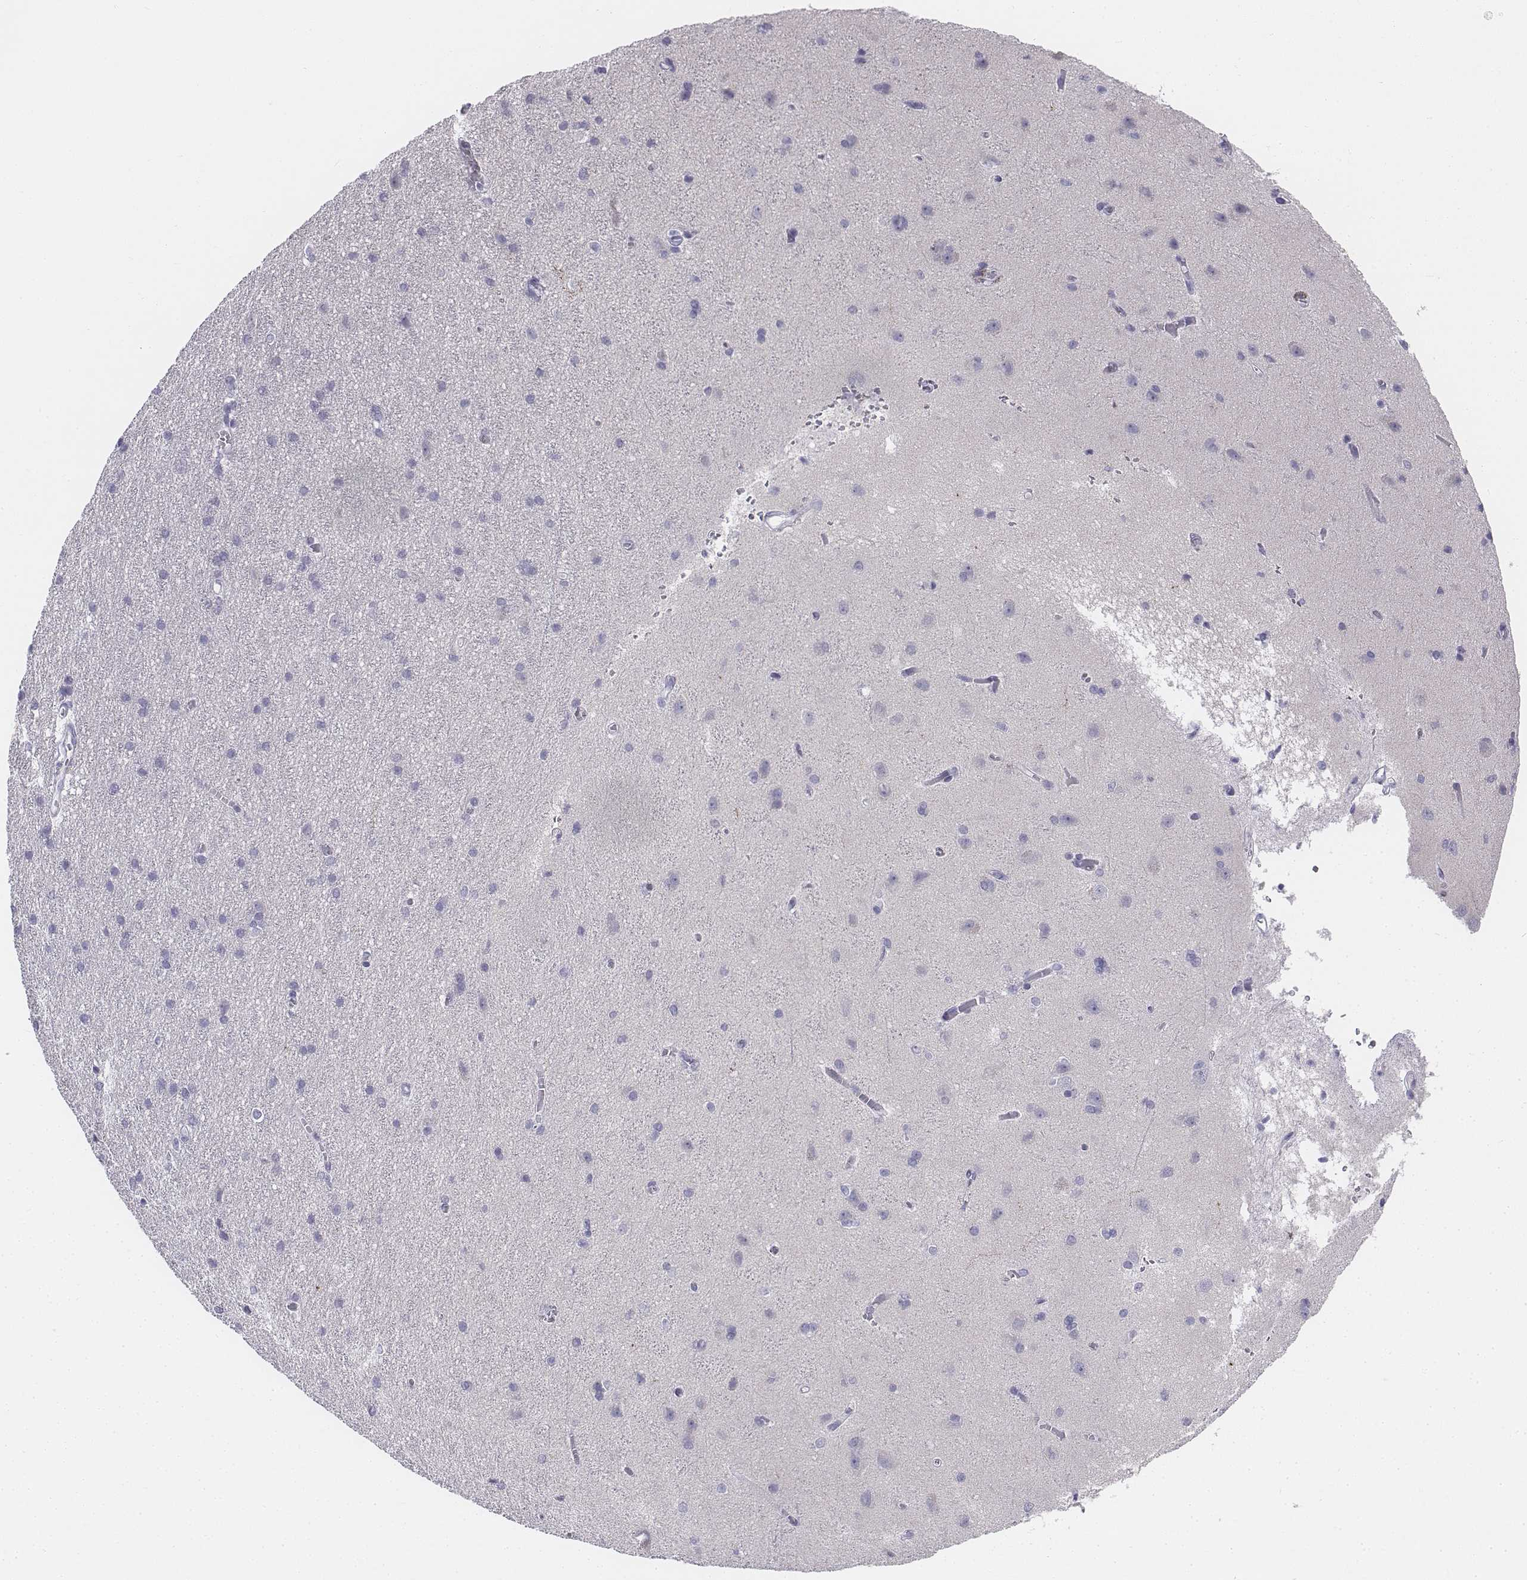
{"staining": {"intensity": "negative", "quantity": "none", "location": "none"}, "tissue": "cerebral cortex", "cell_type": "Endothelial cells", "image_type": "normal", "snomed": [{"axis": "morphology", "description": "Normal tissue, NOS"}, {"axis": "topography", "description": "Cerebral cortex"}], "caption": "IHC histopathology image of unremarkable human cerebral cortex stained for a protein (brown), which reveals no positivity in endothelial cells. The staining is performed using DAB brown chromogen with nuclei counter-stained in using hematoxylin.", "gene": "TH", "patient": {"sex": "male", "age": 37}}